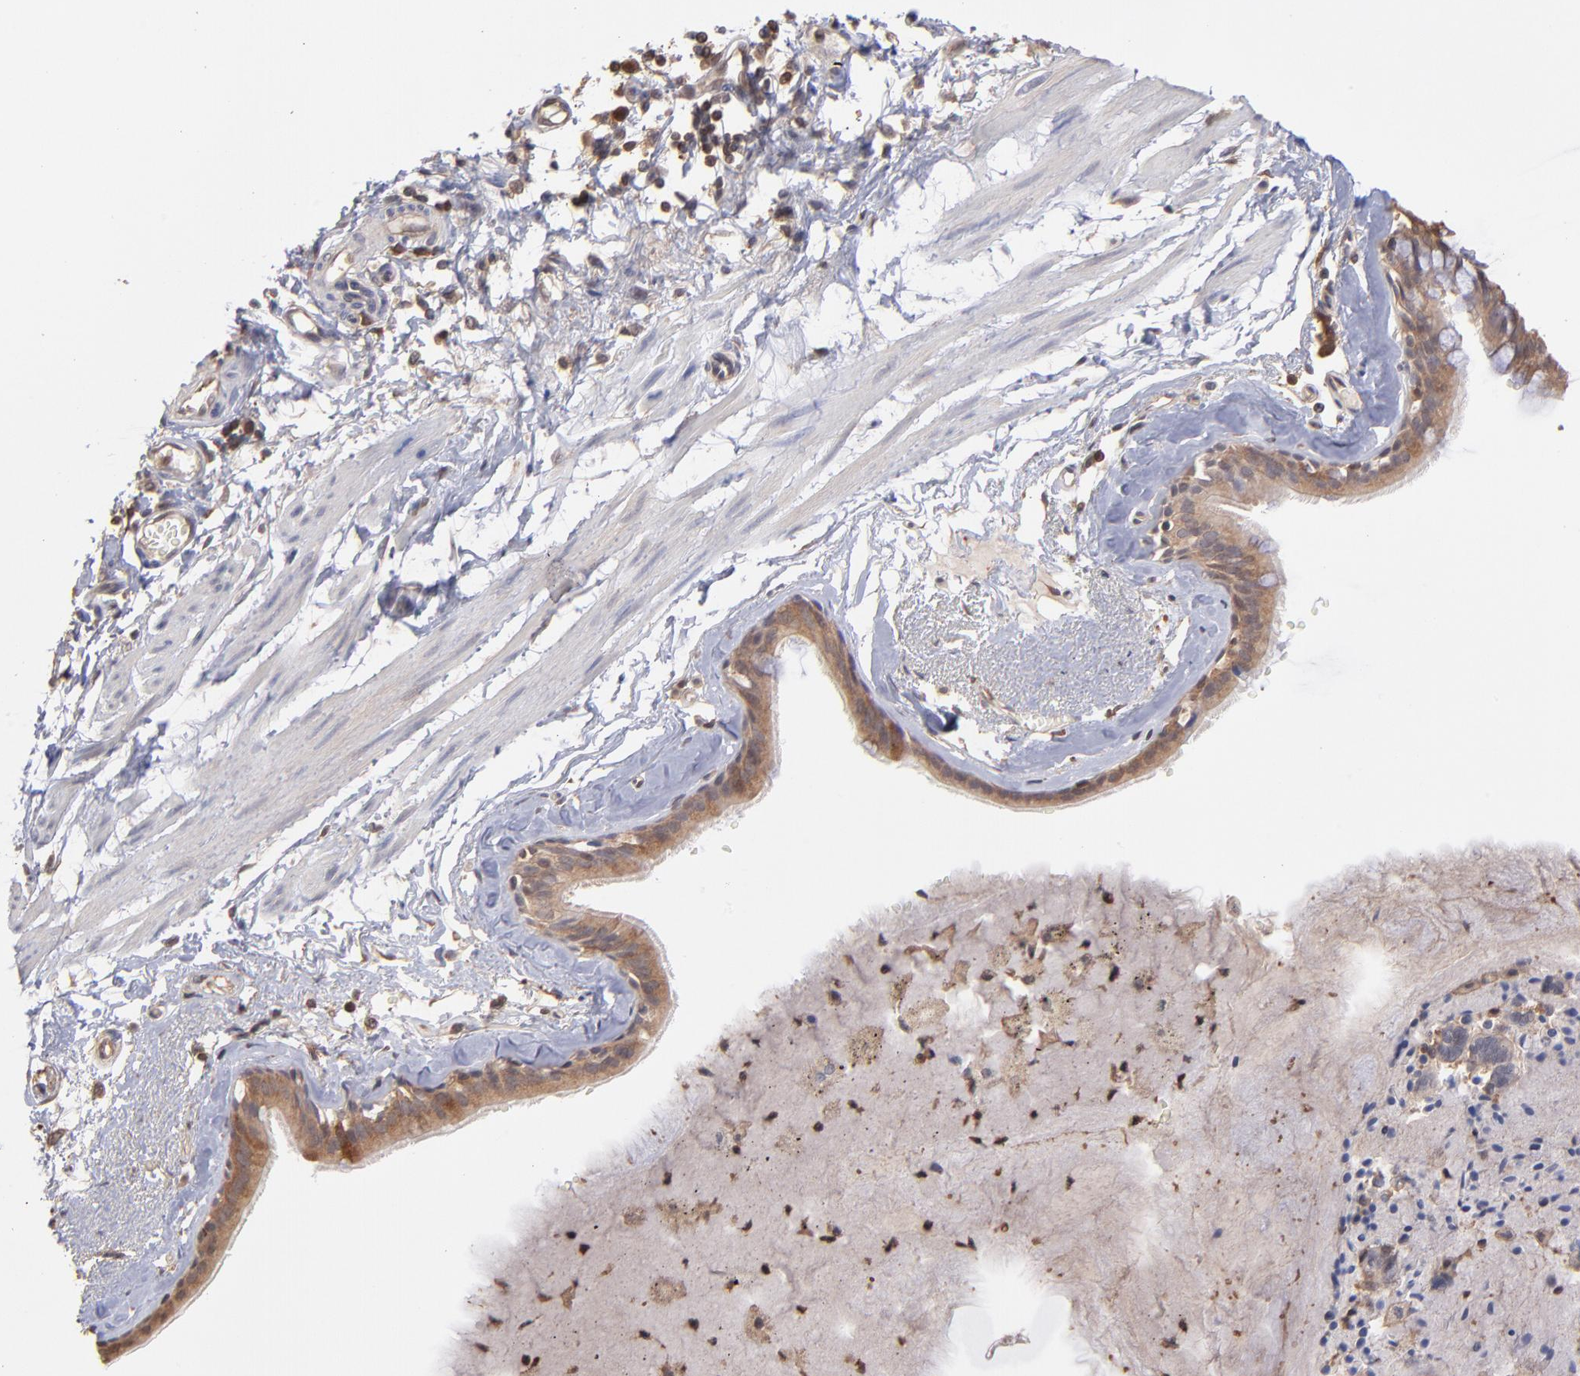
{"staining": {"intensity": "moderate", "quantity": ">75%", "location": "cytoplasmic/membranous"}, "tissue": "bronchus", "cell_type": "Respiratory epithelial cells", "image_type": "normal", "snomed": [{"axis": "morphology", "description": "Normal tissue, NOS"}, {"axis": "topography", "description": "Bronchus"}, {"axis": "topography", "description": "Lung"}], "caption": "A histopathology image of bronchus stained for a protein reveals moderate cytoplasmic/membranous brown staining in respiratory epithelial cells.", "gene": "MAP2K2", "patient": {"sex": "female", "age": 56}}